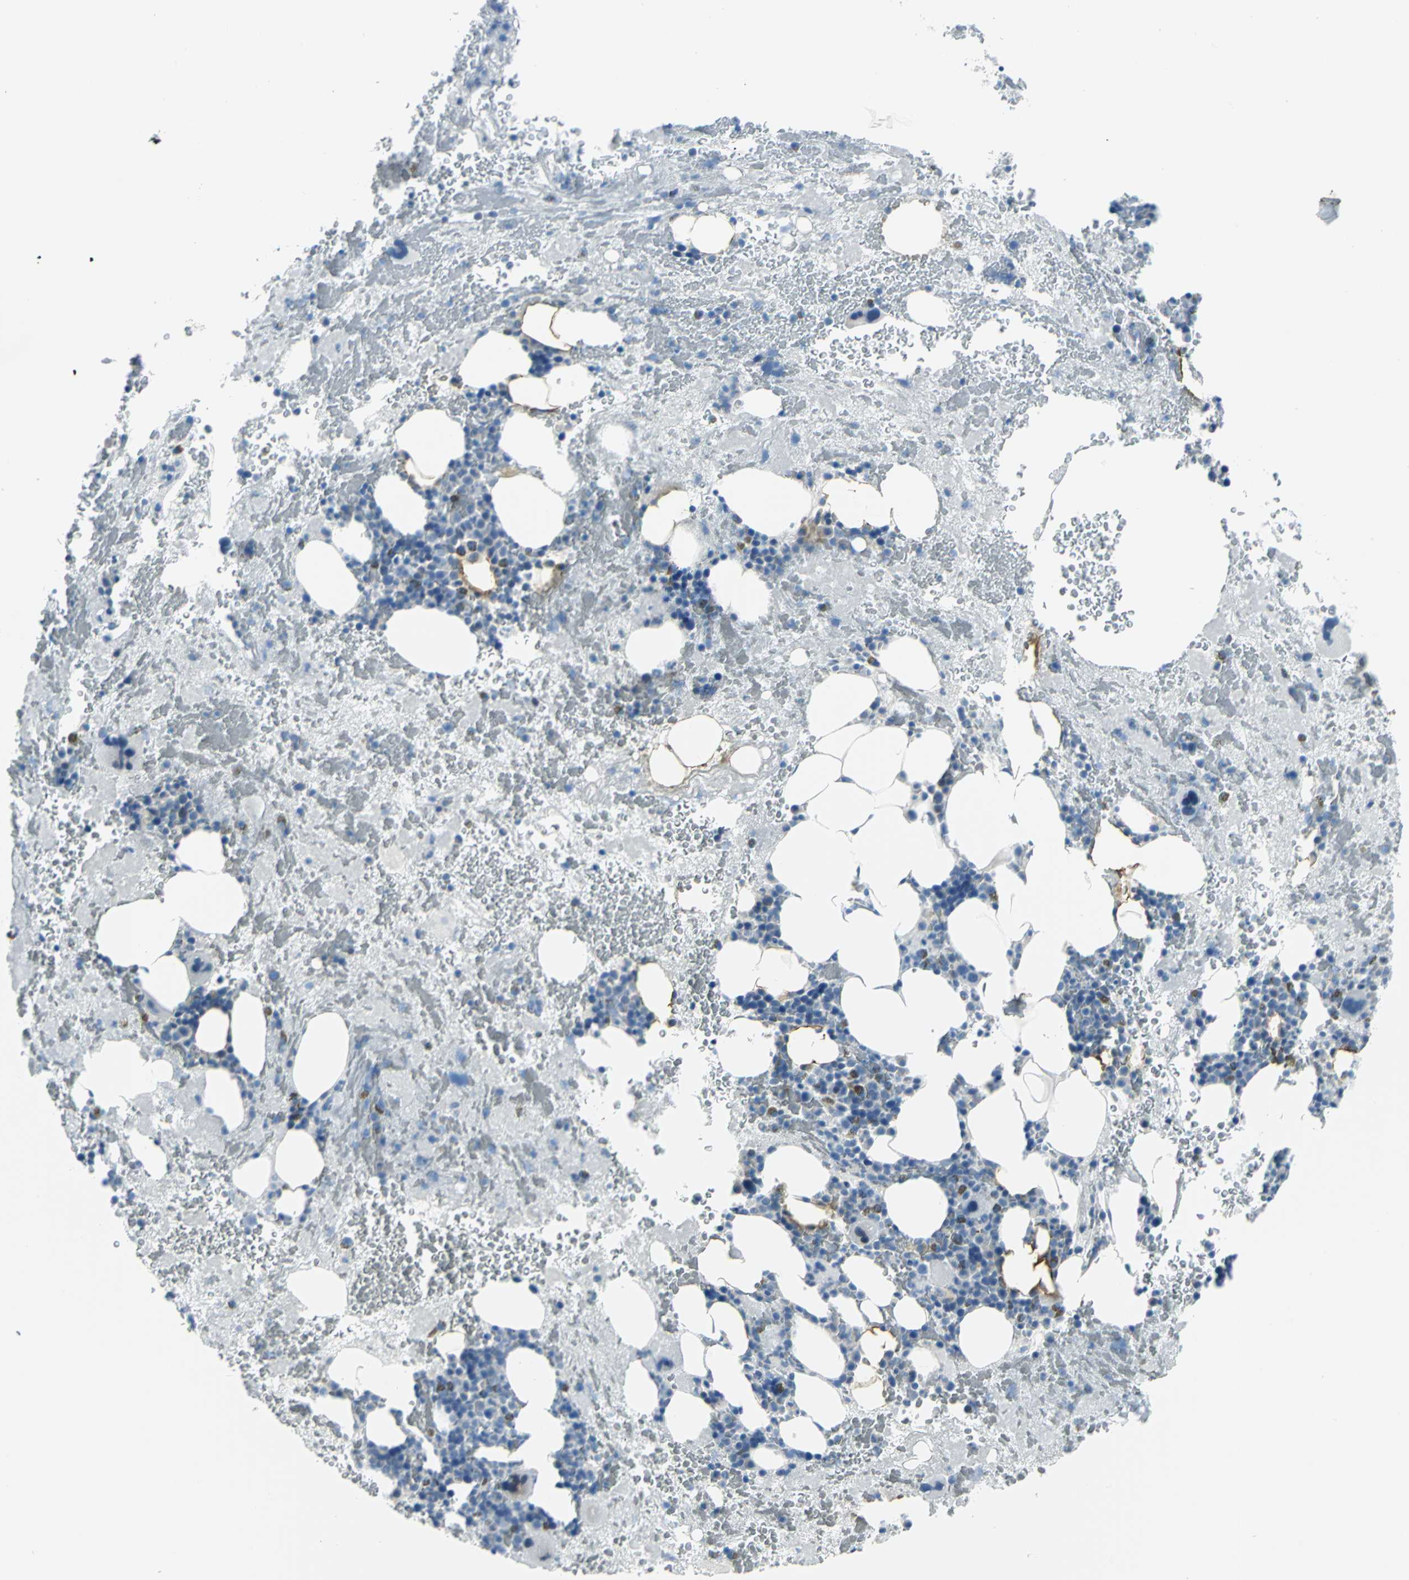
{"staining": {"intensity": "moderate", "quantity": "<25%", "location": "cytoplasmic/membranous"}, "tissue": "bone marrow", "cell_type": "Hematopoietic cells", "image_type": "normal", "snomed": [{"axis": "morphology", "description": "Normal tissue, NOS"}, {"axis": "topography", "description": "Bone marrow"}], "caption": "Brown immunohistochemical staining in benign bone marrow exhibits moderate cytoplasmic/membranous positivity in approximately <25% of hematopoietic cells. (DAB (3,3'-diaminobenzidine) IHC, brown staining for protein, blue staining for nuclei).", "gene": "DNAI2", "patient": {"sex": "male", "age": 76}}